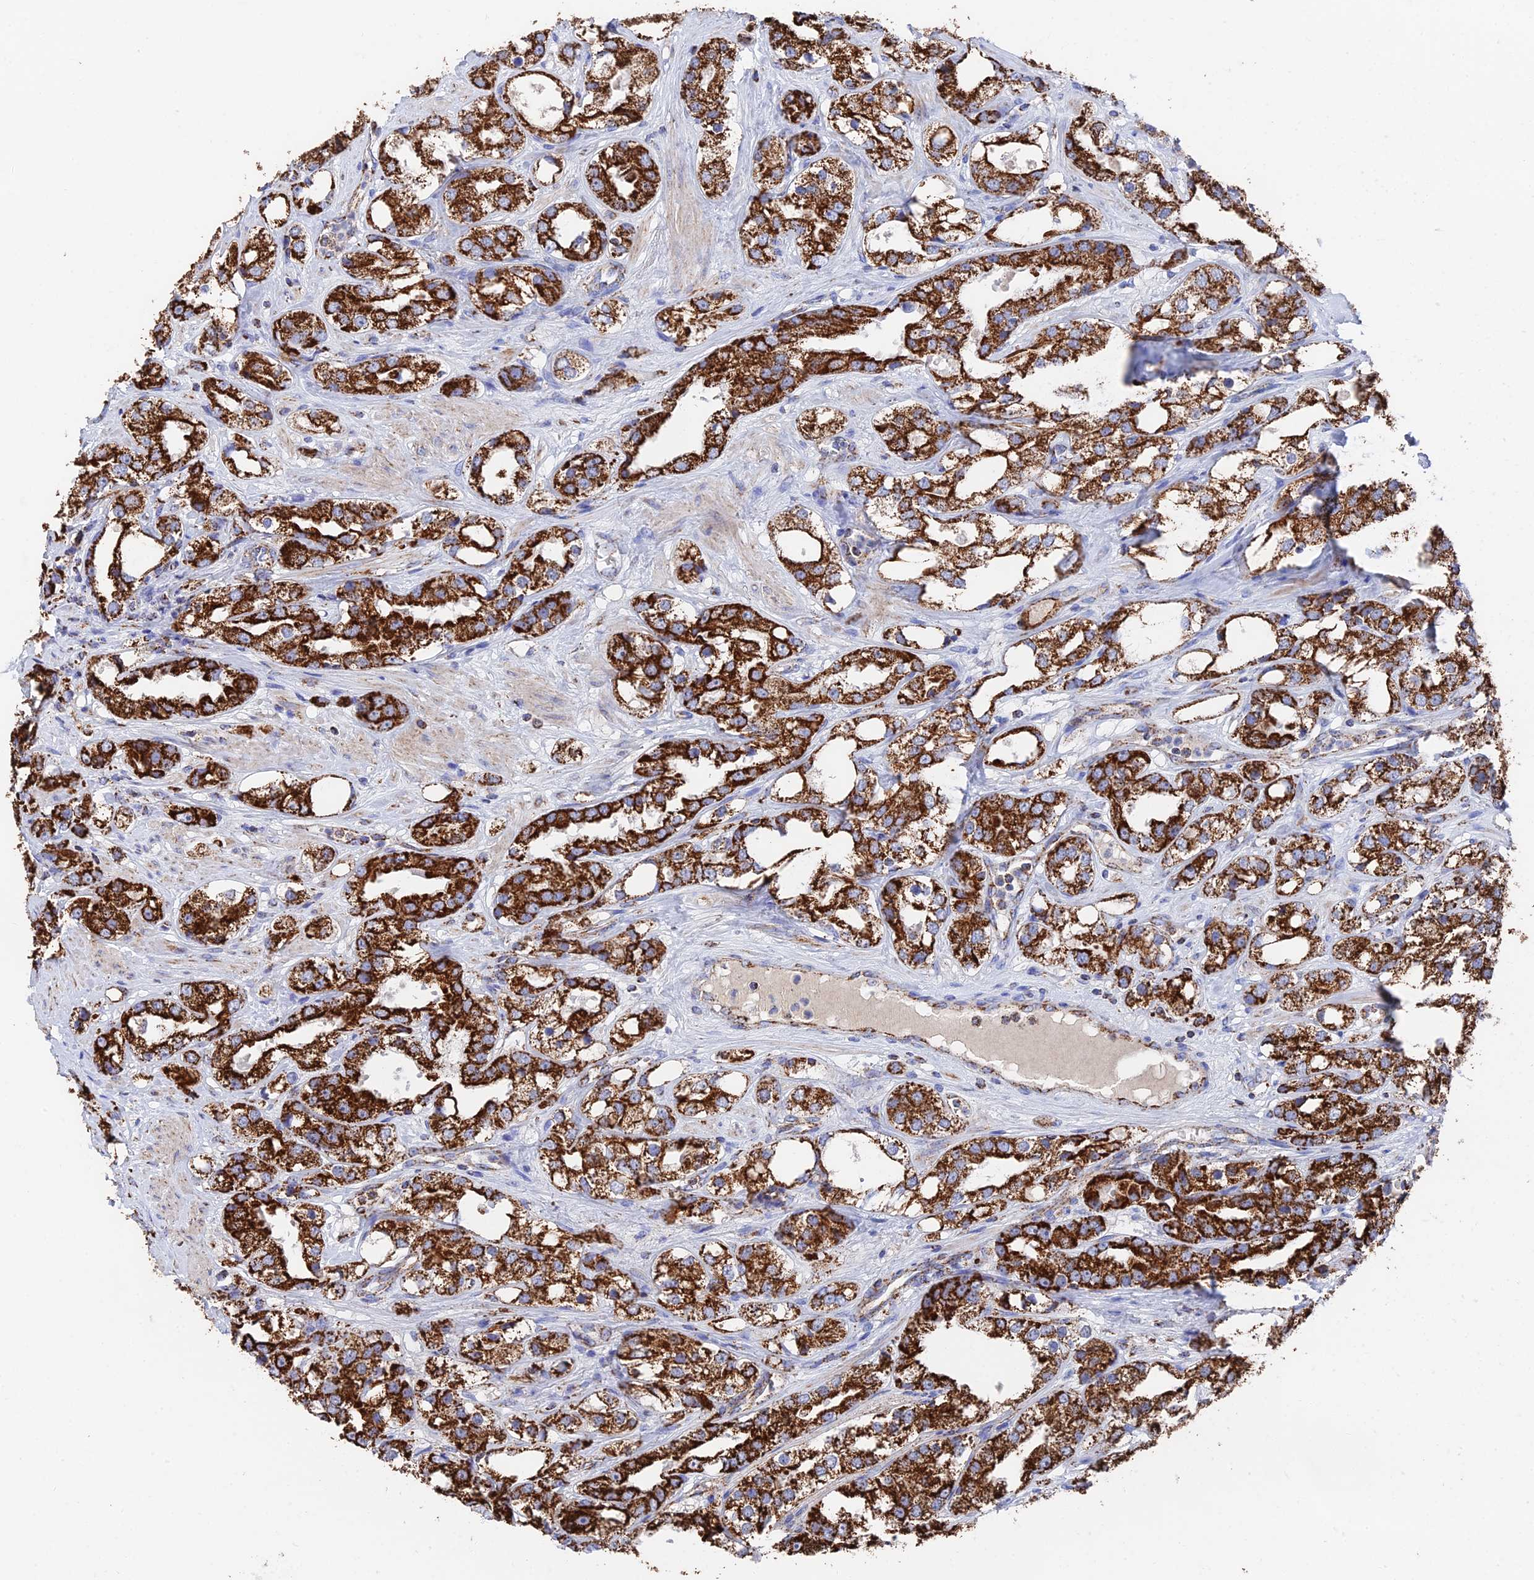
{"staining": {"intensity": "strong", "quantity": ">75%", "location": "cytoplasmic/membranous"}, "tissue": "prostate cancer", "cell_type": "Tumor cells", "image_type": "cancer", "snomed": [{"axis": "morphology", "description": "Adenocarcinoma, NOS"}, {"axis": "topography", "description": "Prostate"}], "caption": "Human prostate cancer (adenocarcinoma) stained for a protein (brown) demonstrates strong cytoplasmic/membranous positive expression in approximately >75% of tumor cells.", "gene": "HAUS8", "patient": {"sex": "male", "age": 79}}